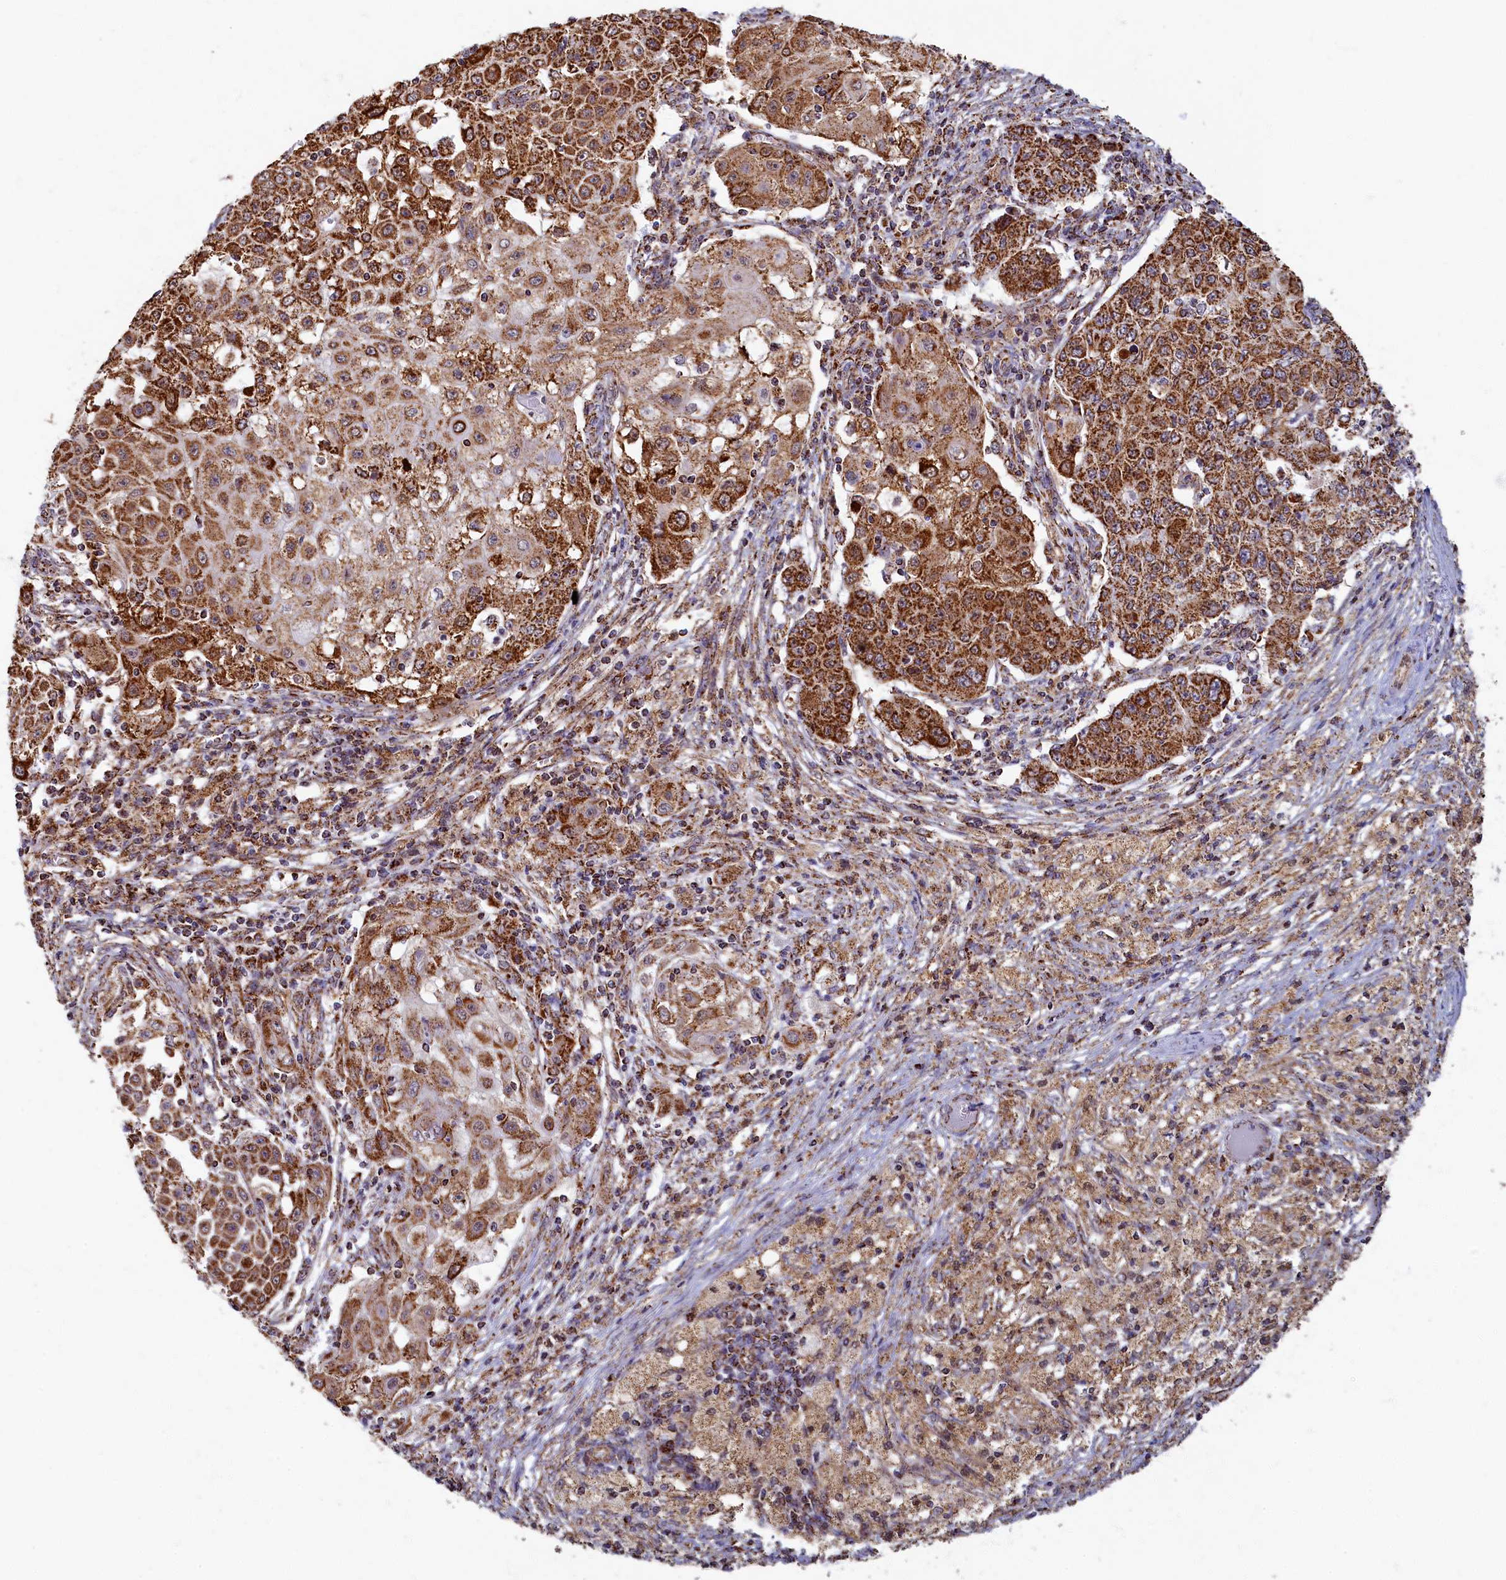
{"staining": {"intensity": "strong", "quantity": ">75%", "location": "cytoplasmic/membranous"}, "tissue": "ovarian cancer", "cell_type": "Tumor cells", "image_type": "cancer", "snomed": [{"axis": "morphology", "description": "Carcinoma, endometroid"}, {"axis": "topography", "description": "Ovary"}], "caption": "The immunohistochemical stain shows strong cytoplasmic/membranous expression in tumor cells of ovarian endometroid carcinoma tissue. The protein of interest is shown in brown color, while the nuclei are stained blue.", "gene": "SPR", "patient": {"sex": "female", "age": 42}}